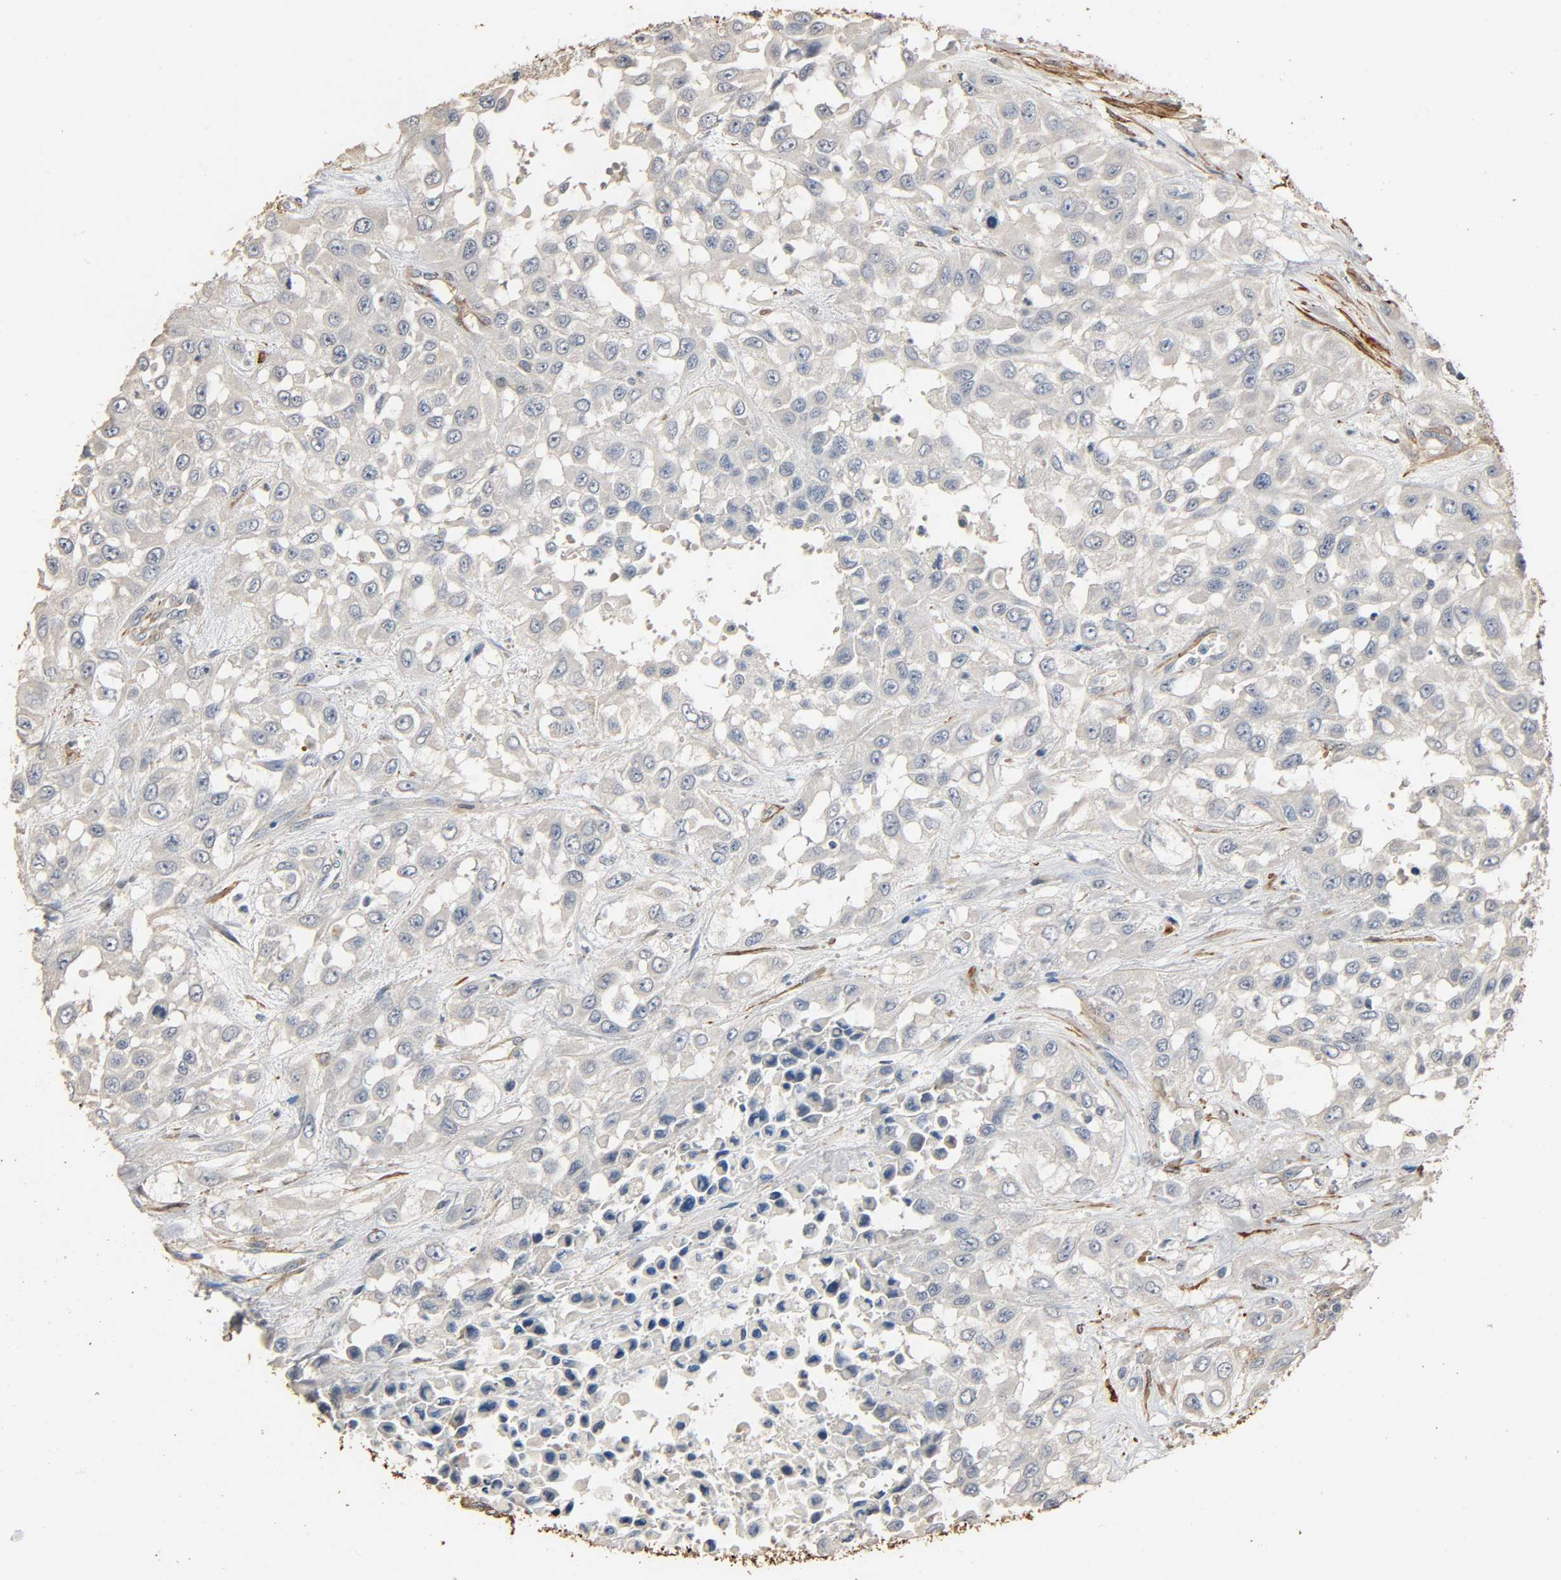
{"staining": {"intensity": "weak", "quantity": ">75%", "location": "cytoplasmic/membranous"}, "tissue": "urothelial cancer", "cell_type": "Tumor cells", "image_type": "cancer", "snomed": [{"axis": "morphology", "description": "Urothelial carcinoma, High grade"}, {"axis": "topography", "description": "Urinary bladder"}], "caption": "Urothelial cancer stained with a protein marker shows weak staining in tumor cells.", "gene": "GSTA3", "patient": {"sex": "male", "age": 57}}